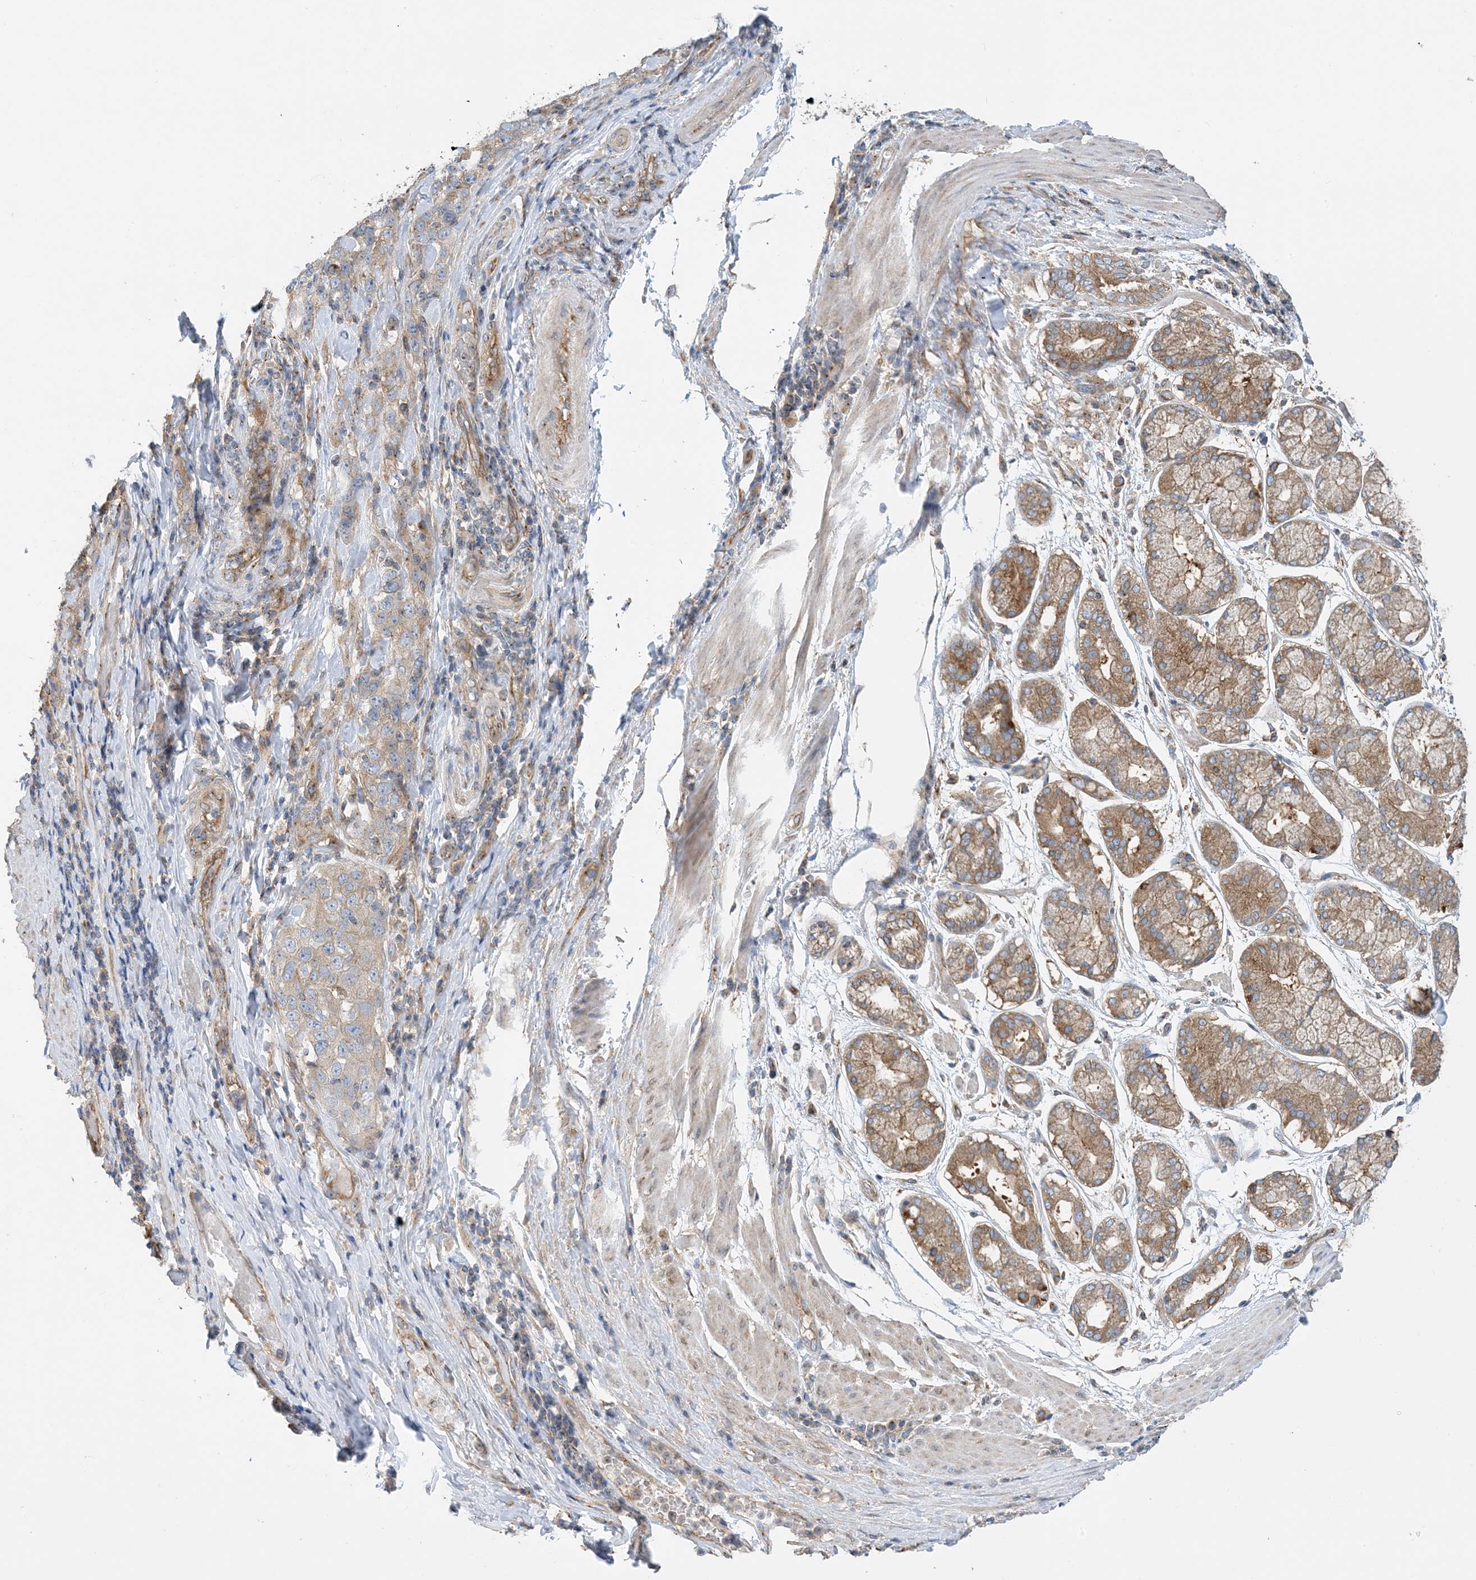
{"staining": {"intensity": "weak", "quantity": "<25%", "location": "cytoplasmic/membranous"}, "tissue": "stomach cancer", "cell_type": "Tumor cells", "image_type": "cancer", "snomed": [{"axis": "morphology", "description": "Normal tissue, NOS"}, {"axis": "morphology", "description": "Adenocarcinoma, NOS"}, {"axis": "topography", "description": "Lymph node"}, {"axis": "topography", "description": "Stomach"}], "caption": "IHC photomicrograph of adenocarcinoma (stomach) stained for a protein (brown), which displays no positivity in tumor cells. Brightfield microscopy of IHC stained with DAB (3,3'-diaminobenzidine) (brown) and hematoxylin (blue), captured at high magnification.", "gene": "SIDT1", "patient": {"sex": "male", "age": 48}}